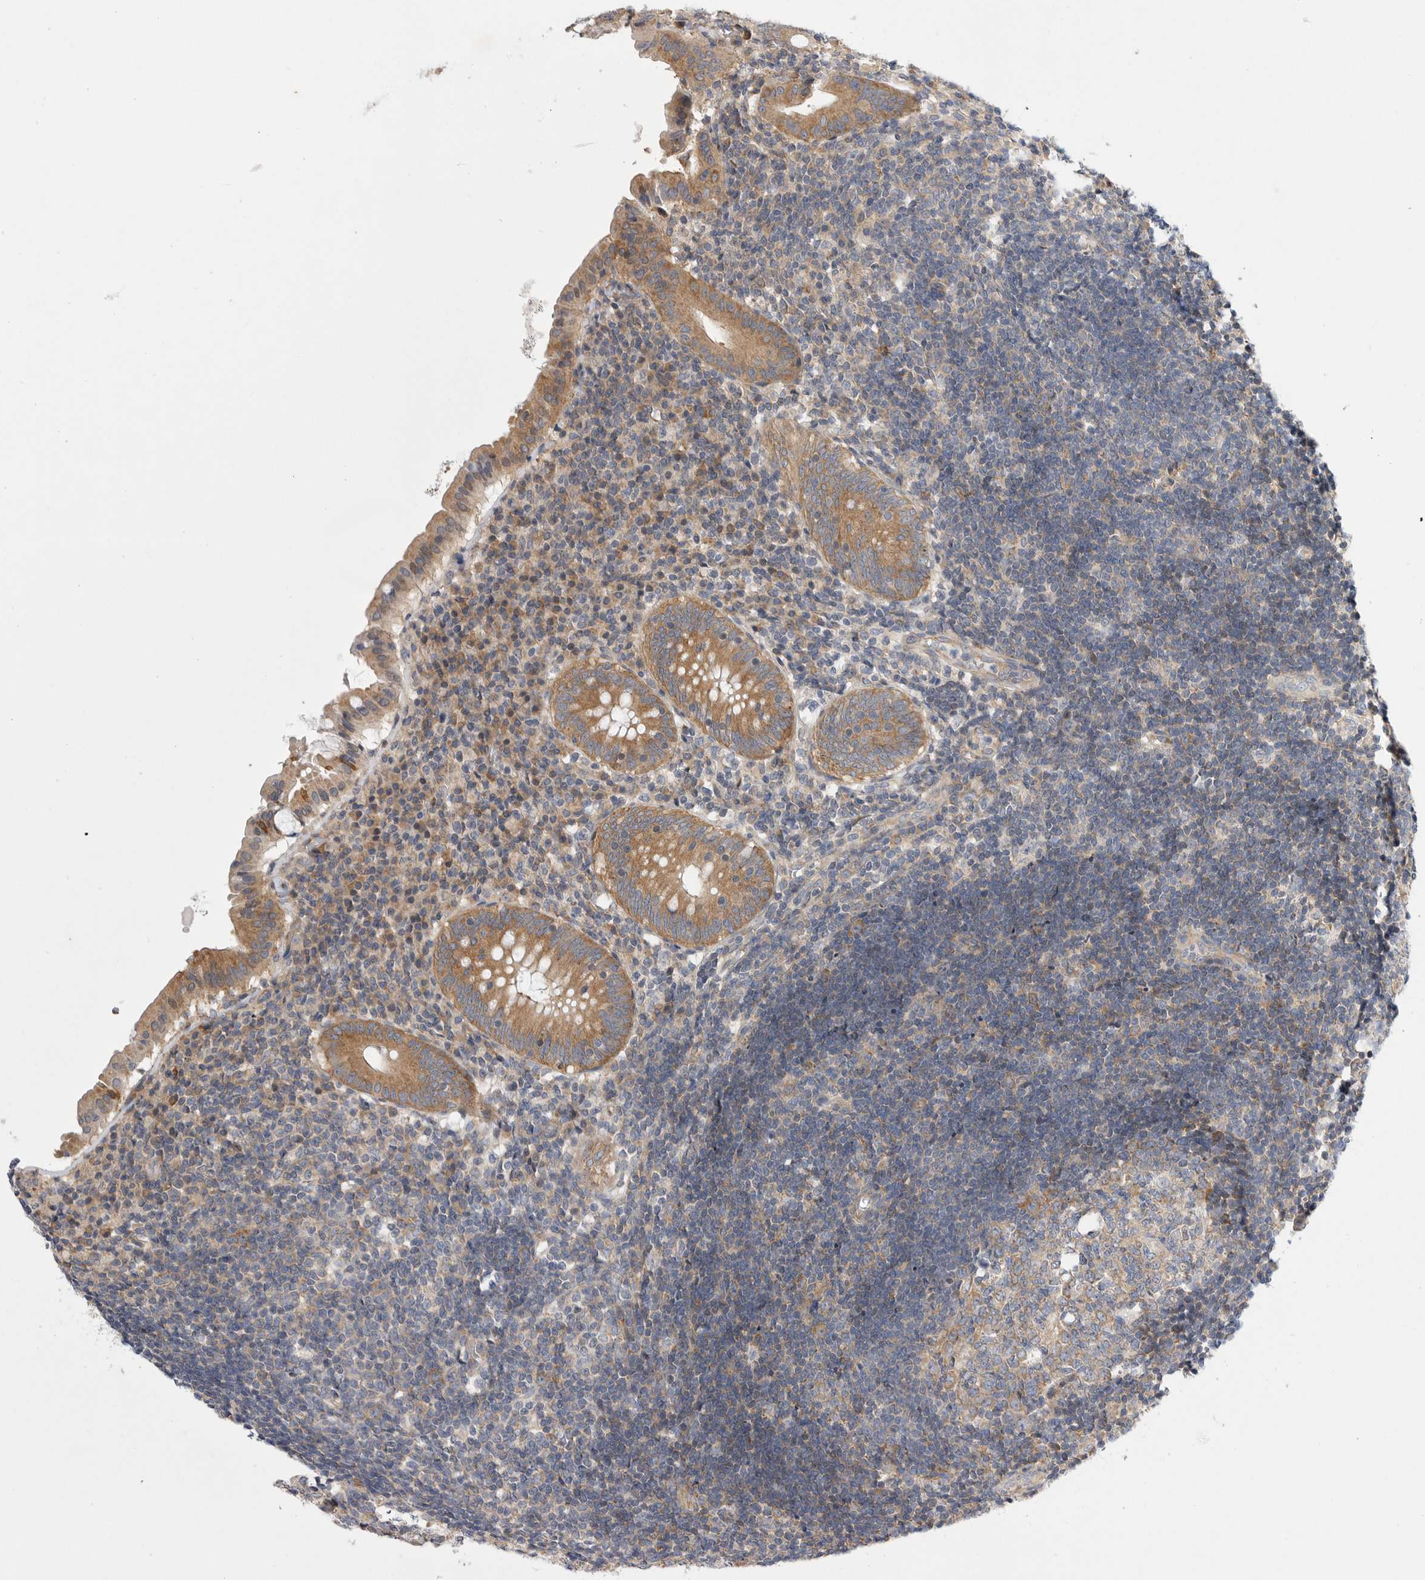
{"staining": {"intensity": "moderate", "quantity": ">75%", "location": "cytoplasmic/membranous"}, "tissue": "appendix", "cell_type": "Glandular cells", "image_type": "normal", "snomed": [{"axis": "morphology", "description": "Normal tissue, NOS"}, {"axis": "topography", "description": "Appendix"}], "caption": "Human appendix stained with a brown dye exhibits moderate cytoplasmic/membranous positive positivity in approximately >75% of glandular cells.", "gene": "FBXO43", "patient": {"sex": "female", "age": 54}}